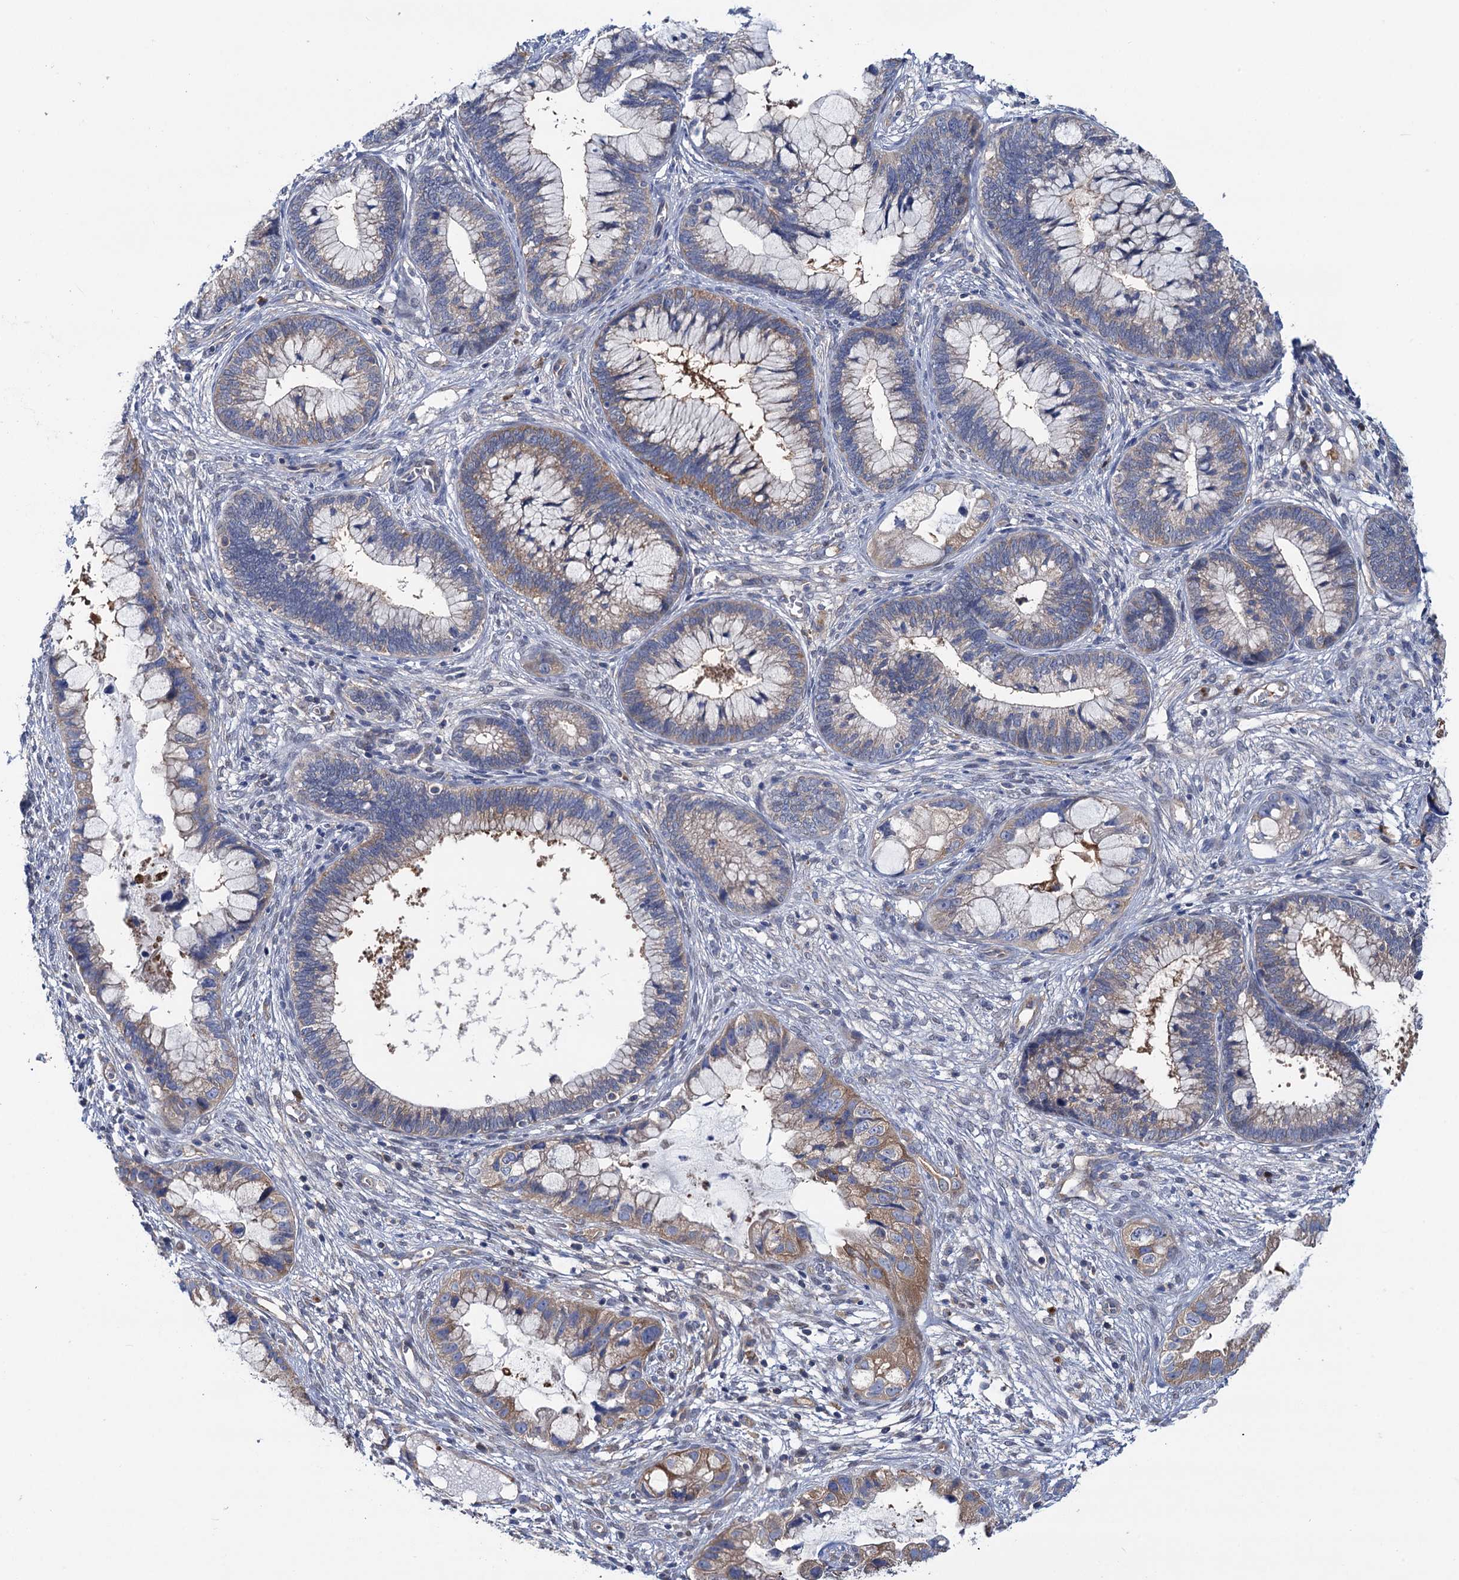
{"staining": {"intensity": "moderate", "quantity": "25%-75%", "location": "cytoplasmic/membranous"}, "tissue": "cervical cancer", "cell_type": "Tumor cells", "image_type": "cancer", "snomed": [{"axis": "morphology", "description": "Adenocarcinoma, NOS"}, {"axis": "topography", "description": "Cervix"}], "caption": "Cervical adenocarcinoma stained with a protein marker shows moderate staining in tumor cells.", "gene": "ZNRD2", "patient": {"sex": "female", "age": 44}}